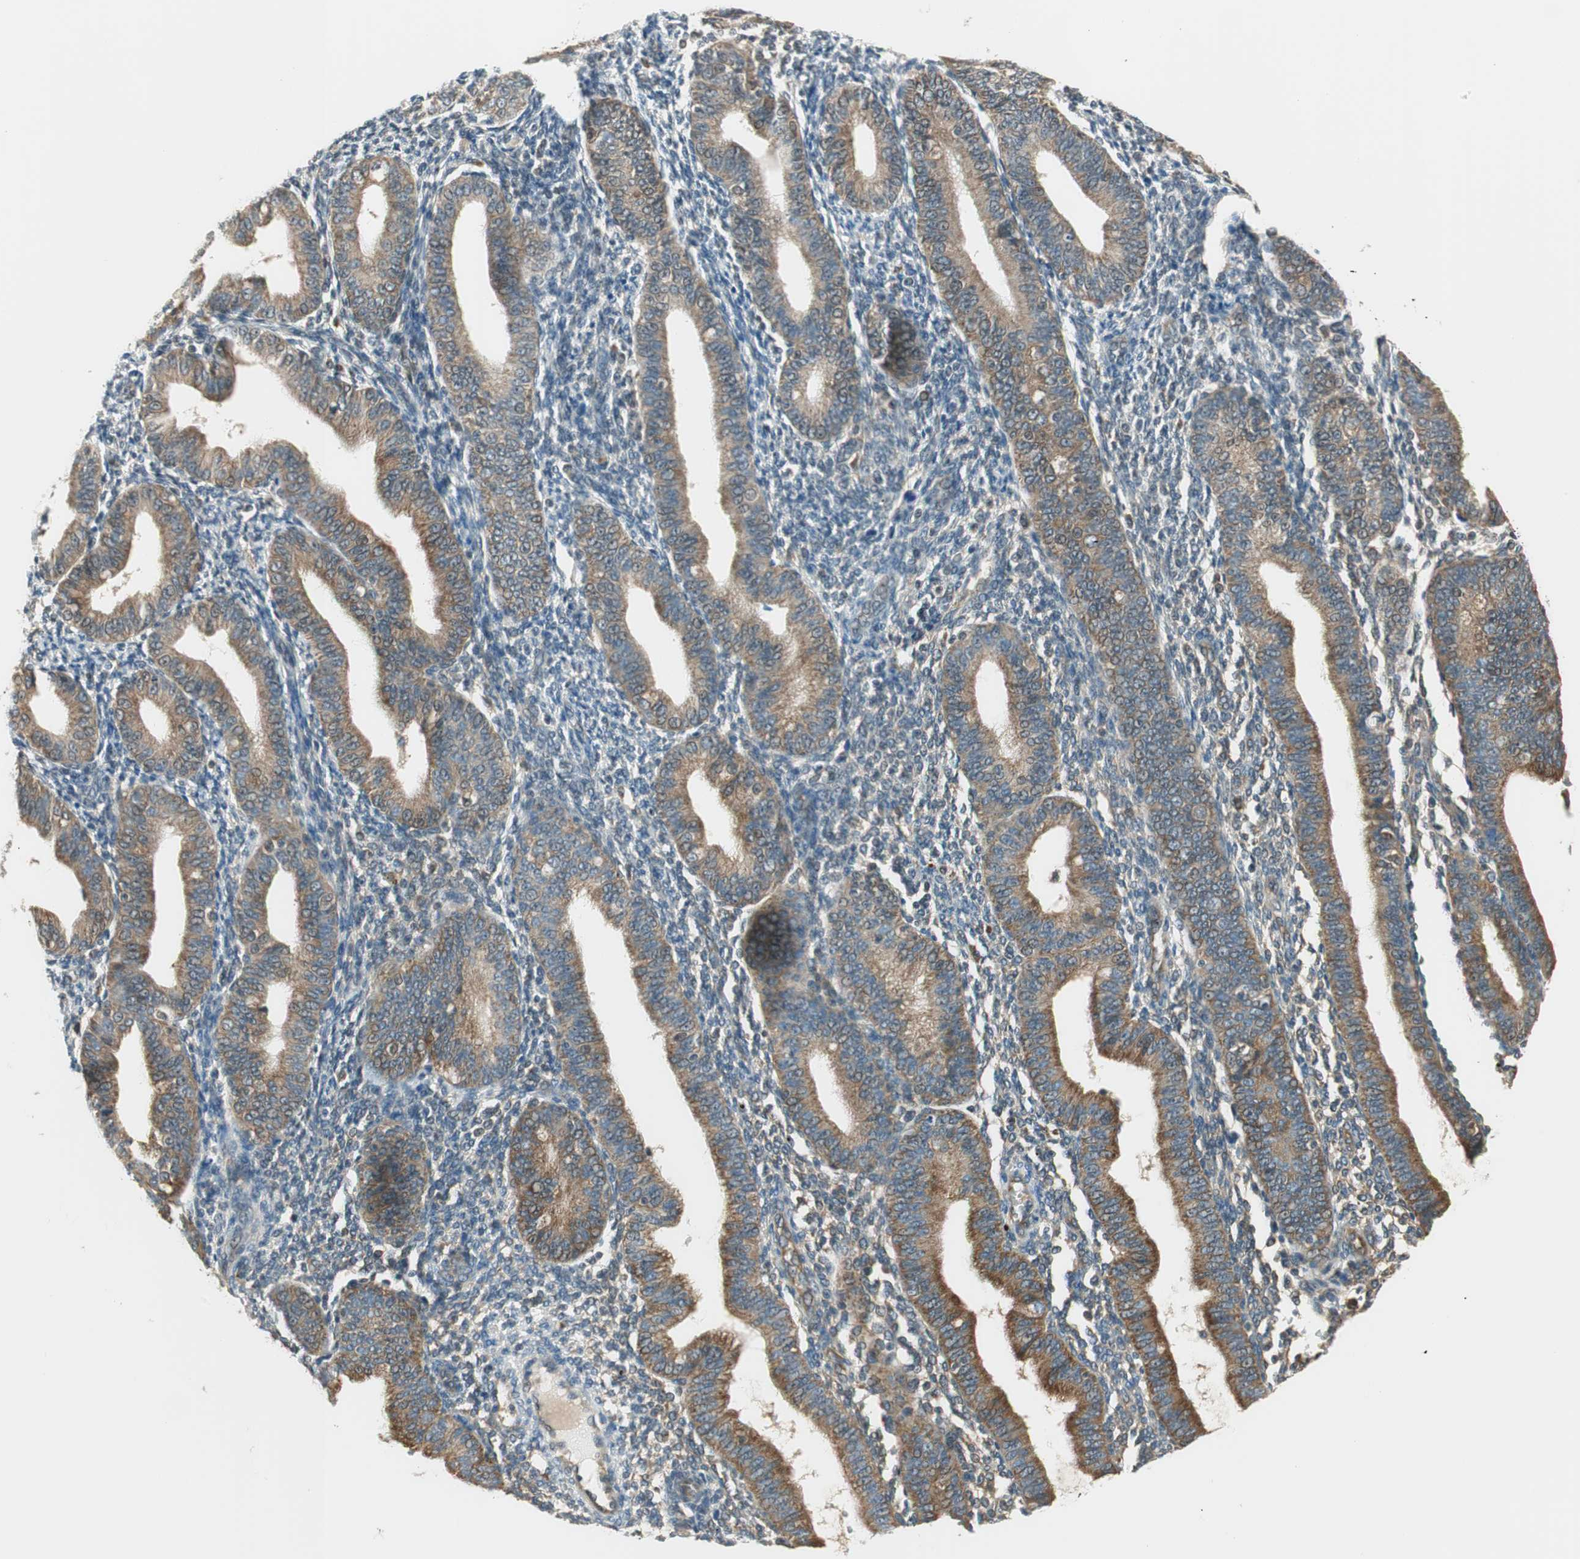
{"staining": {"intensity": "negative", "quantity": "none", "location": "none"}, "tissue": "endometrium", "cell_type": "Cells in endometrial stroma", "image_type": "normal", "snomed": [{"axis": "morphology", "description": "Normal tissue, NOS"}, {"axis": "topography", "description": "Endometrium"}], "caption": "Cells in endometrial stroma are negative for brown protein staining in unremarkable endometrium. (Brightfield microscopy of DAB (3,3'-diaminobenzidine) immunohistochemistry at high magnification).", "gene": "IPO5", "patient": {"sex": "female", "age": 61}}